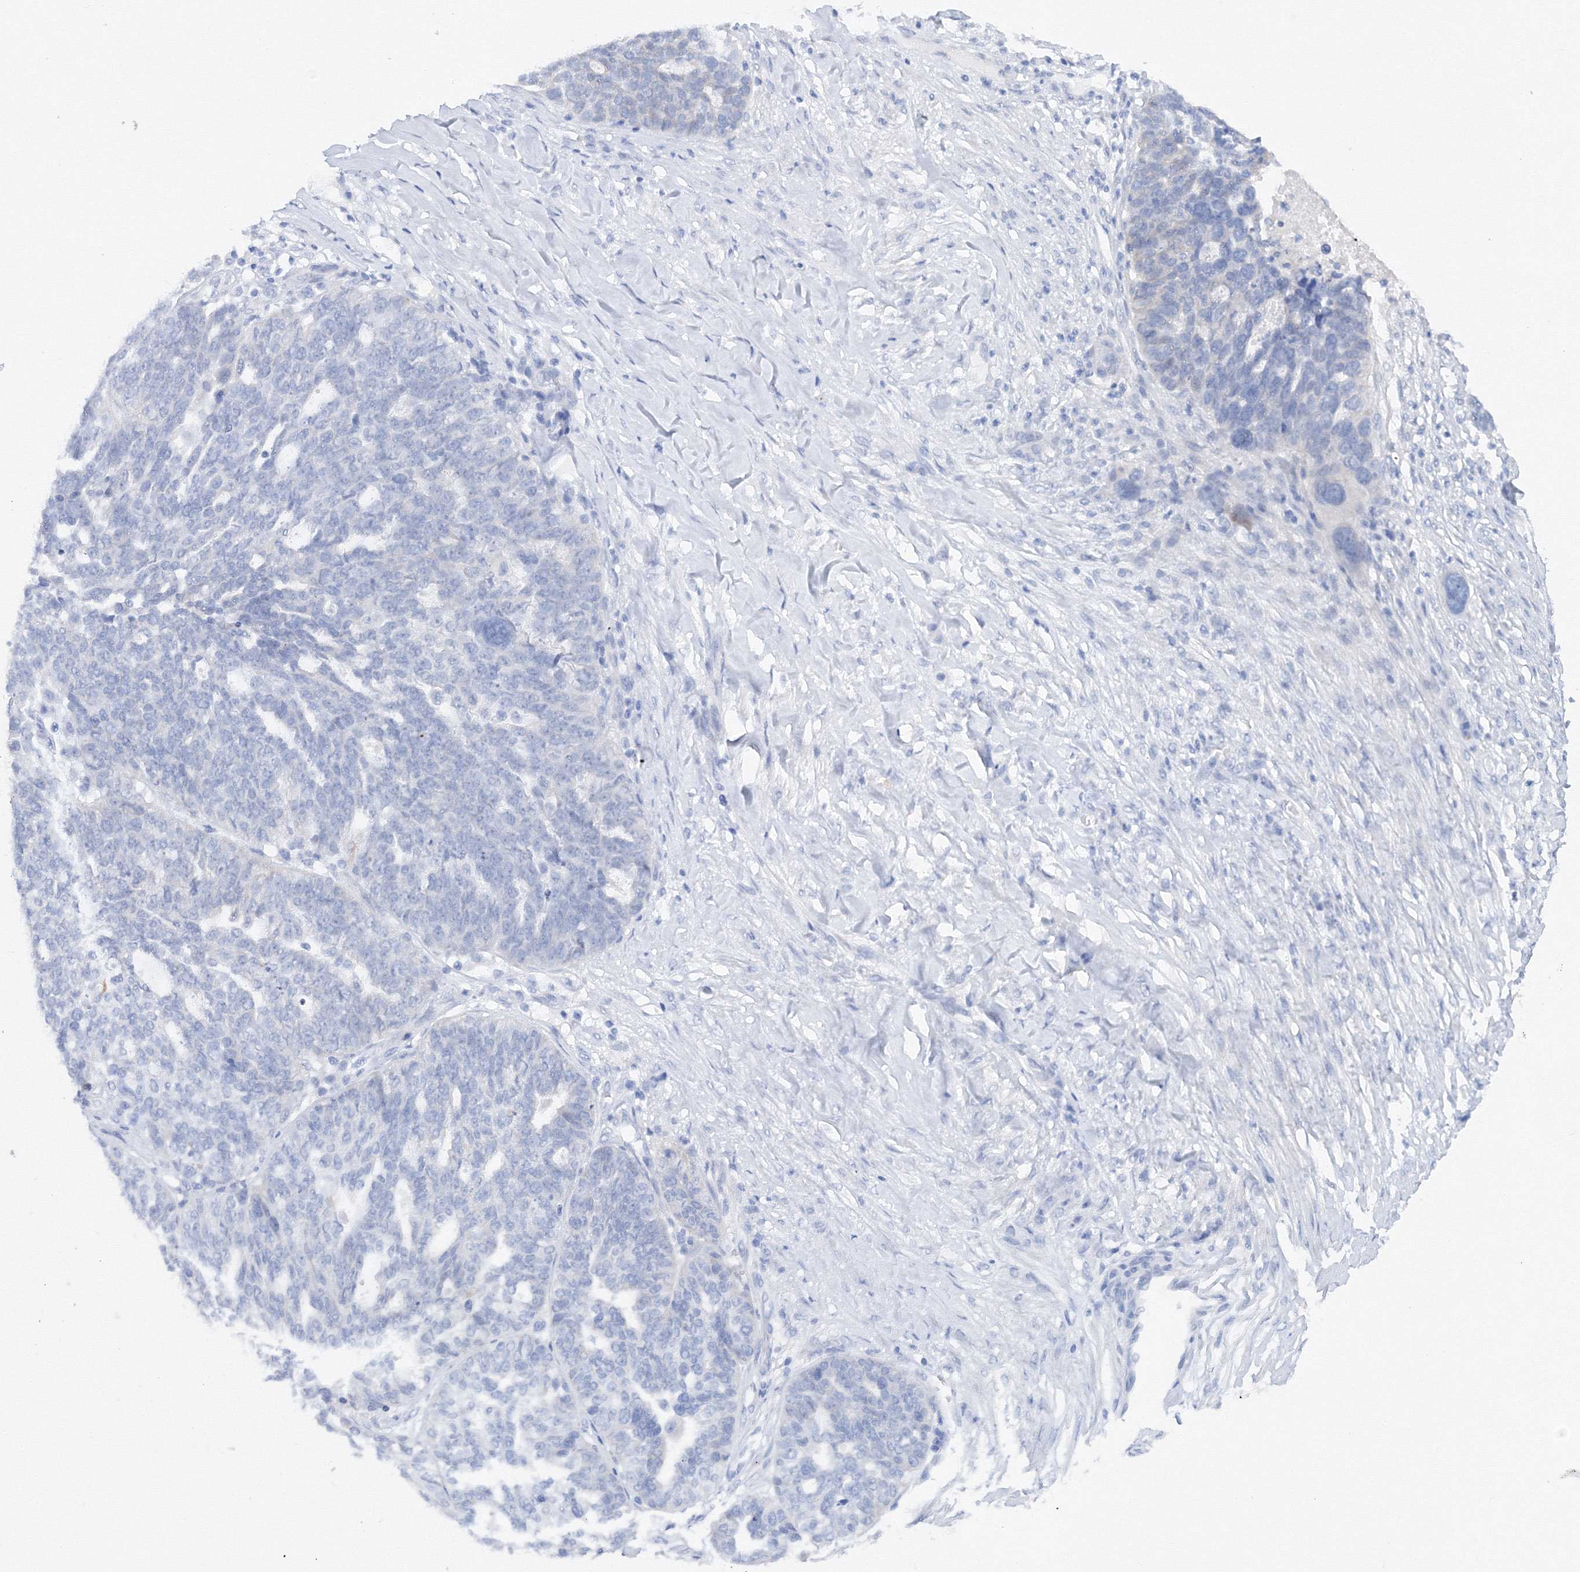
{"staining": {"intensity": "negative", "quantity": "none", "location": "none"}, "tissue": "ovarian cancer", "cell_type": "Tumor cells", "image_type": "cancer", "snomed": [{"axis": "morphology", "description": "Cystadenocarcinoma, serous, NOS"}, {"axis": "topography", "description": "Ovary"}], "caption": "High magnification brightfield microscopy of ovarian cancer stained with DAB (brown) and counterstained with hematoxylin (blue): tumor cells show no significant positivity.", "gene": "TAMM41", "patient": {"sex": "female", "age": 59}}